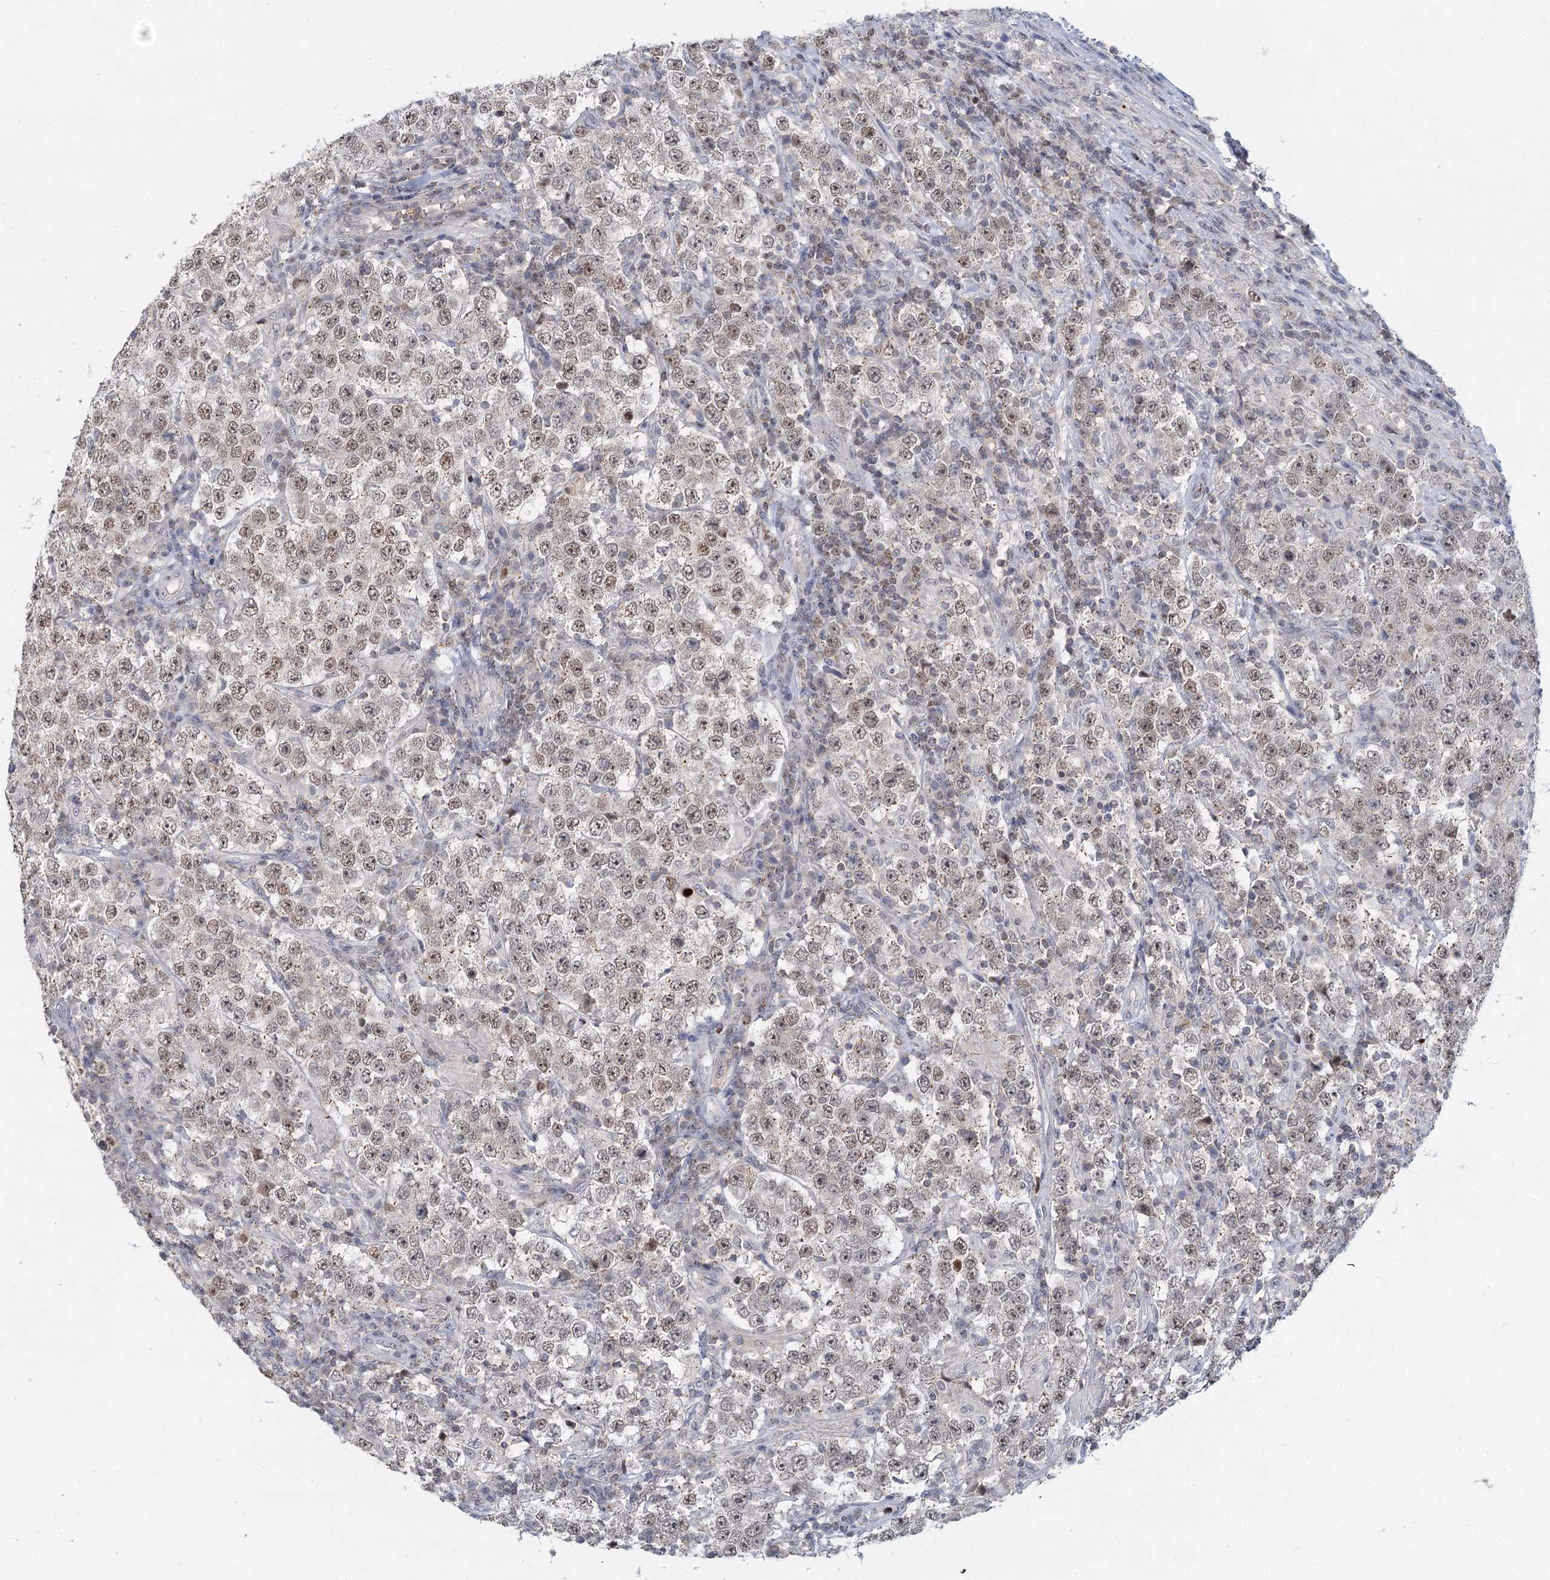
{"staining": {"intensity": "weak", "quantity": "25%-75%", "location": "nuclear"}, "tissue": "testis cancer", "cell_type": "Tumor cells", "image_type": "cancer", "snomed": [{"axis": "morphology", "description": "Normal tissue, NOS"}, {"axis": "morphology", "description": "Urothelial carcinoma, High grade"}, {"axis": "morphology", "description": "Seminoma, NOS"}, {"axis": "morphology", "description": "Carcinoma, Embryonal, NOS"}, {"axis": "topography", "description": "Urinary bladder"}, {"axis": "topography", "description": "Testis"}], "caption": "Tumor cells reveal weak nuclear expression in about 25%-75% of cells in high-grade urothelial carcinoma (testis).", "gene": "GPATCH11", "patient": {"sex": "male", "age": 41}}